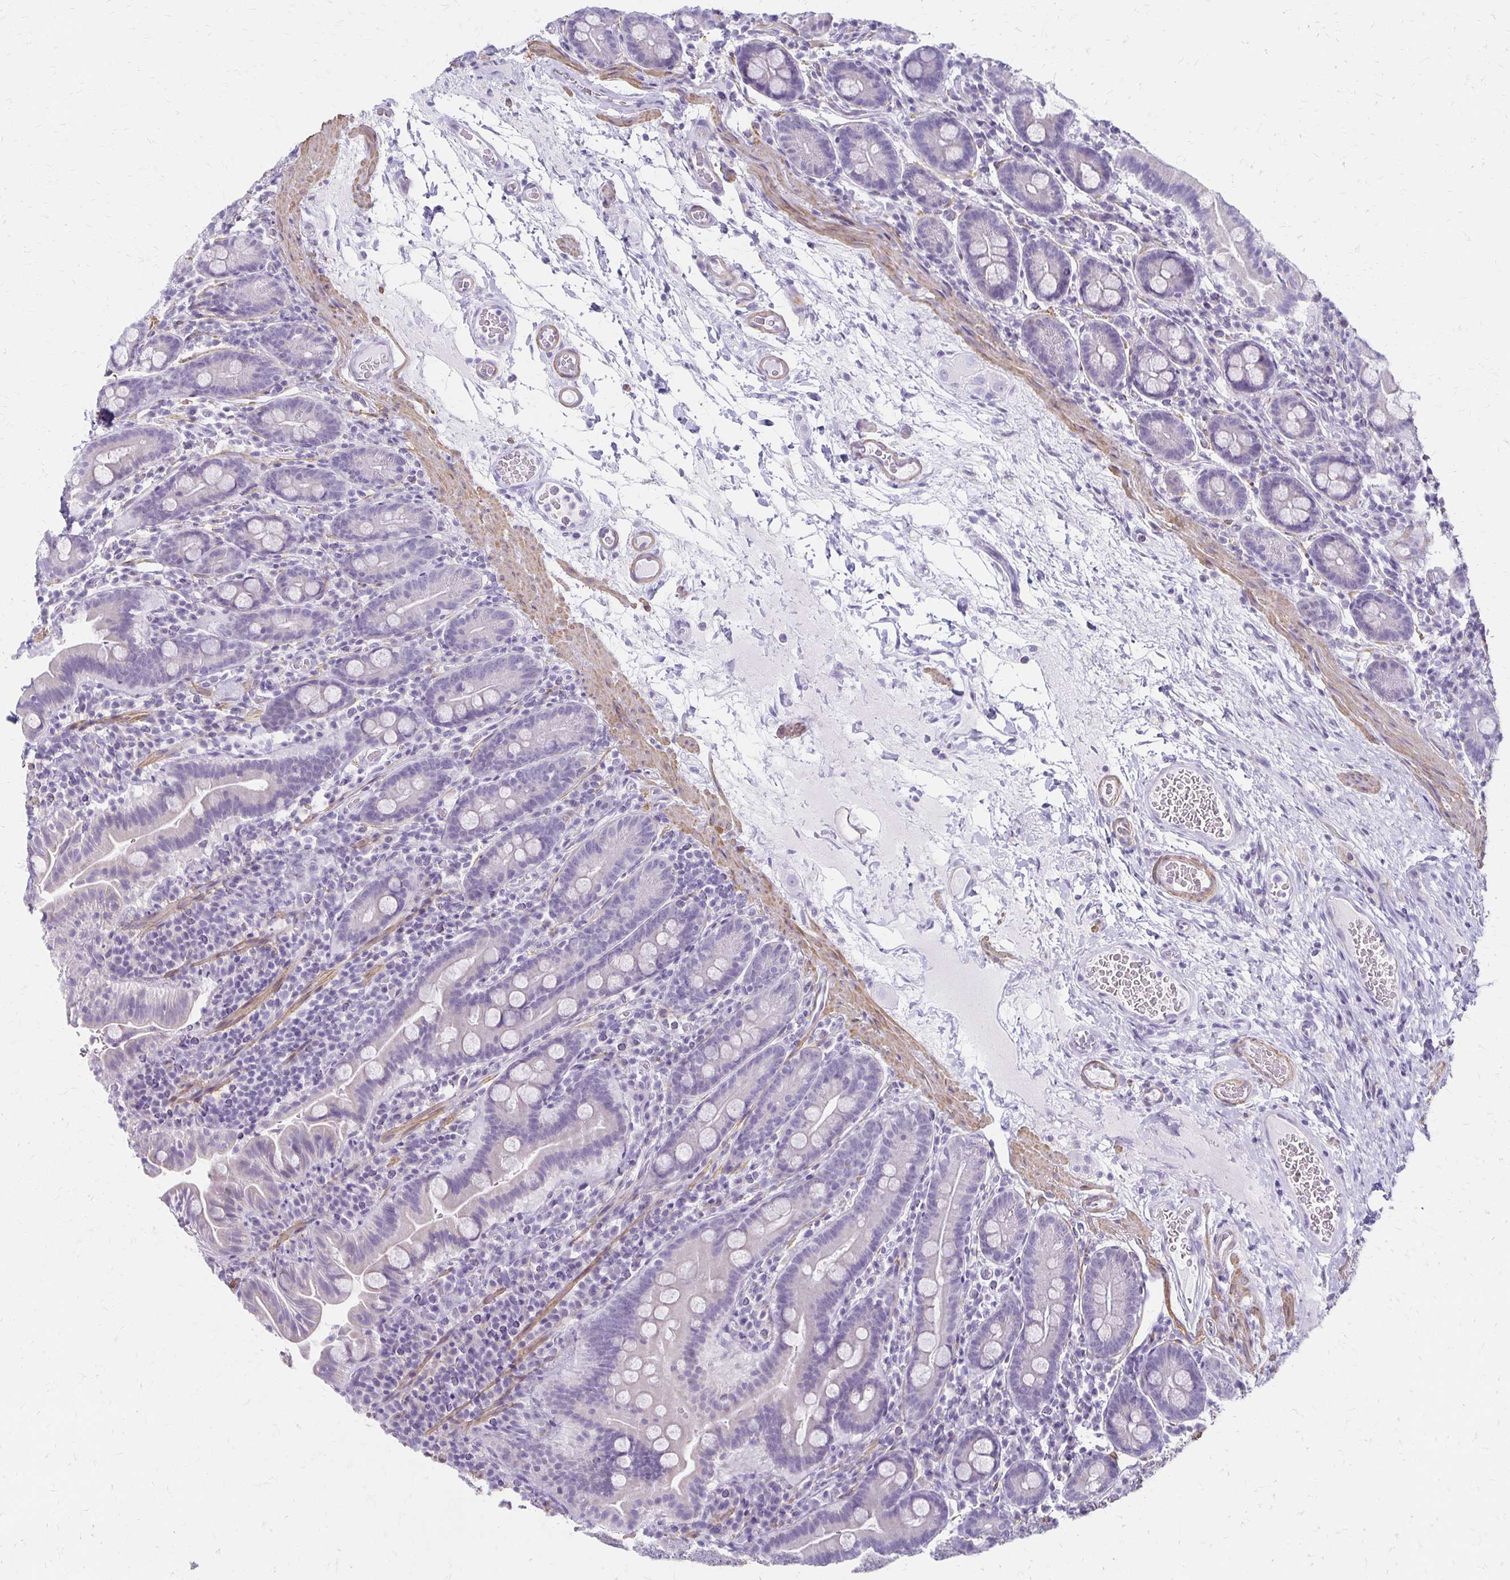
{"staining": {"intensity": "negative", "quantity": "none", "location": "none"}, "tissue": "small intestine", "cell_type": "Glandular cells", "image_type": "normal", "snomed": [{"axis": "morphology", "description": "Normal tissue, NOS"}, {"axis": "topography", "description": "Small intestine"}], "caption": "IHC histopathology image of normal small intestine: human small intestine stained with DAB (3,3'-diaminobenzidine) reveals no significant protein expression in glandular cells. (DAB immunohistochemistry with hematoxylin counter stain).", "gene": "IVL", "patient": {"sex": "male", "age": 26}}